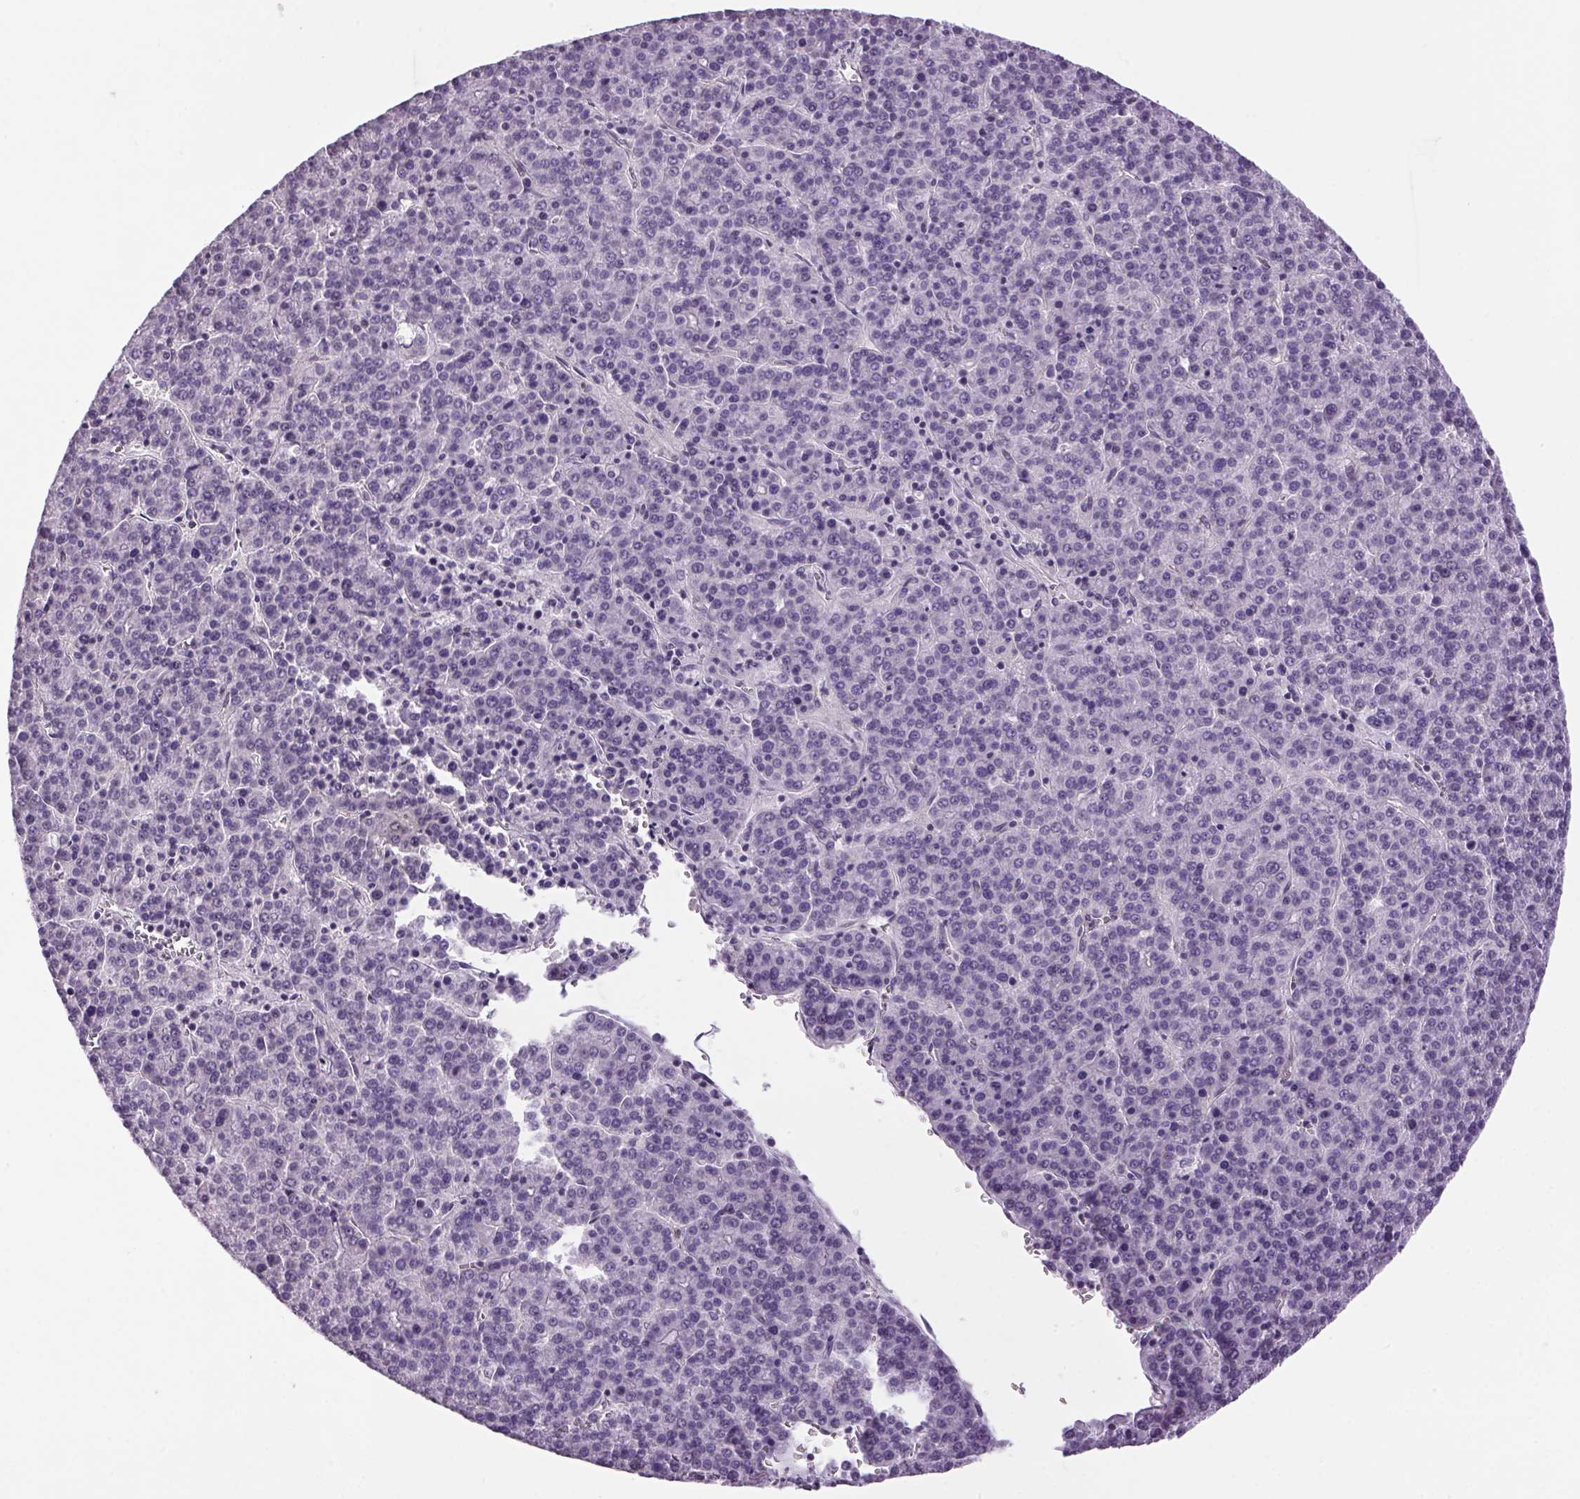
{"staining": {"intensity": "negative", "quantity": "none", "location": "none"}, "tissue": "liver cancer", "cell_type": "Tumor cells", "image_type": "cancer", "snomed": [{"axis": "morphology", "description": "Carcinoma, Hepatocellular, NOS"}, {"axis": "topography", "description": "Liver"}], "caption": "The immunohistochemistry image has no significant staining in tumor cells of liver hepatocellular carcinoma tissue. (Brightfield microscopy of DAB IHC at high magnification).", "gene": "PRRT1", "patient": {"sex": "female", "age": 58}}